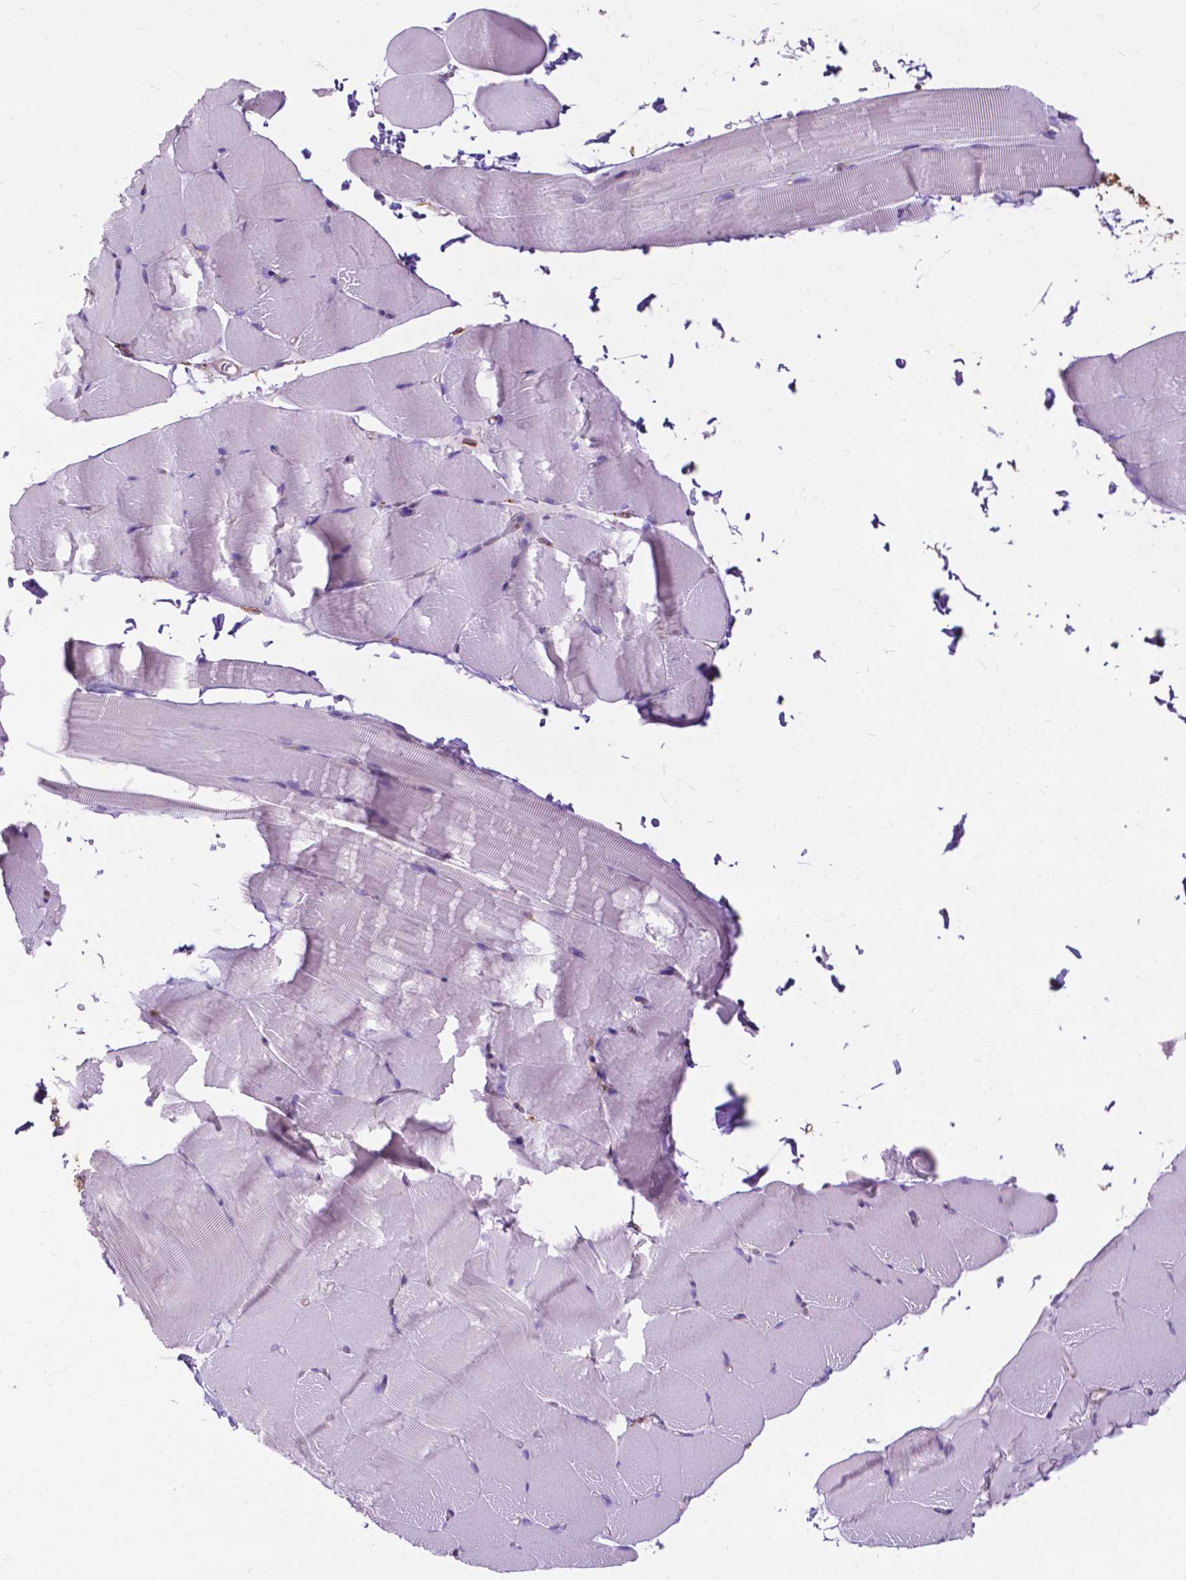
{"staining": {"intensity": "negative", "quantity": "none", "location": "none"}, "tissue": "skeletal muscle", "cell_type": "Myocytes", "image_type": "normal", "snomed": [{"axis": "morphology", "description": "Normal tissue, NOS"}, {"axis": "topography", "description": "Skeletal muscle"}], "caption": "Immunohistochemistry (IHC) histopathology image of unremarkable skeletal muscle stained for a protein (brown), which demonstrates no staining in myocytes.", "gene": "PCDHA12", "patient": {"sex": "female", "age": 37}}